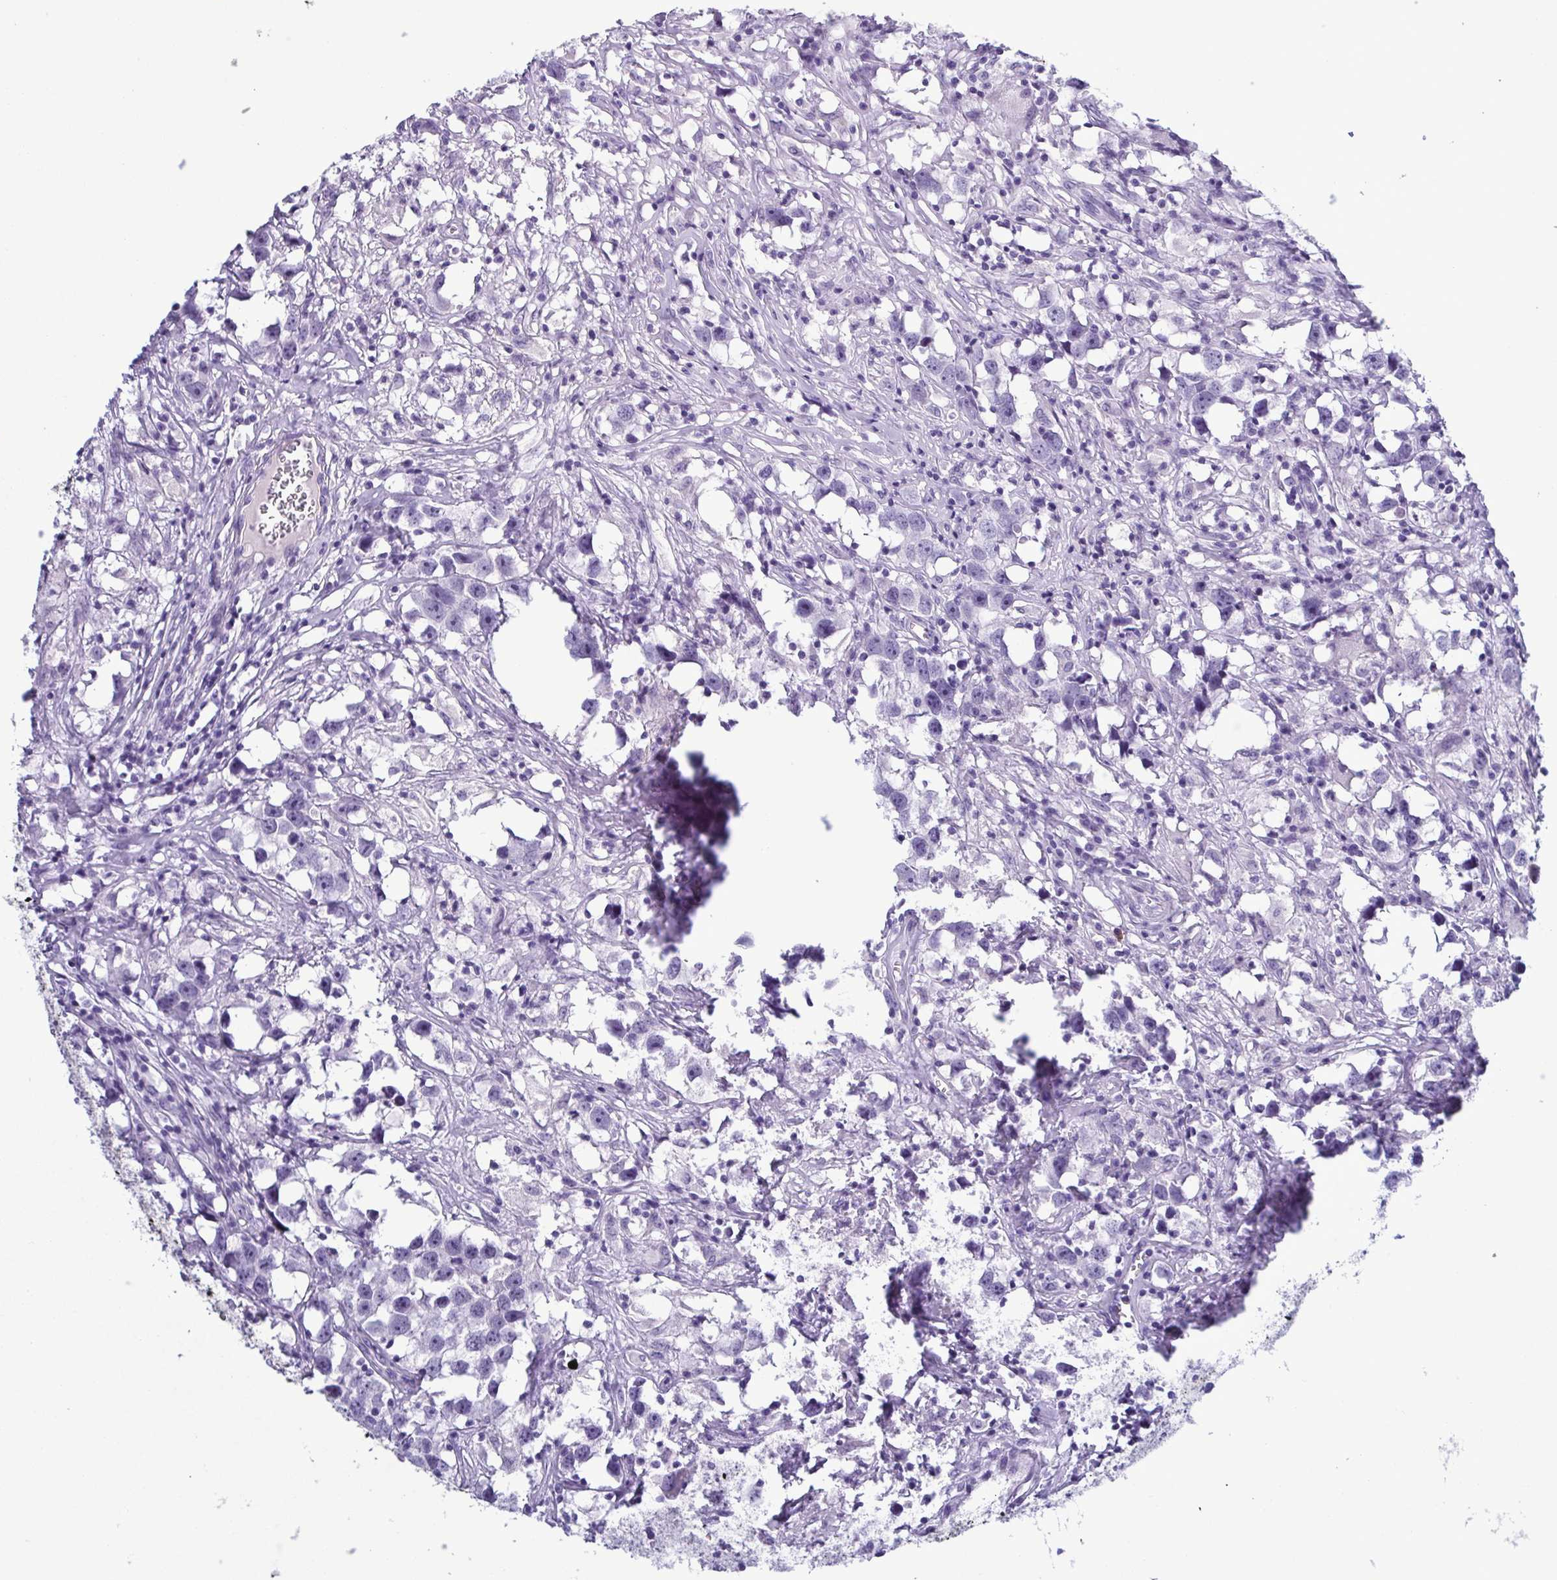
{"staining": {"intensity": "negative", "quantity": "none", "location": "none"}, "tissue": "testis cancer", "cell_type": "Tumor cells", "image_type": "cancer", "snomed": [{"axis": "morphology", "description": "Seminoma, NOS"}, {"axis": "topography", "description": "Testis"}], "caption": "The histopathology image displays no significant positivity in tumor cells of seminoma (testis). Nuclei are stained in blue.", "gene": "INAFM1", "patient": {"sex": "male", "age": 49}}